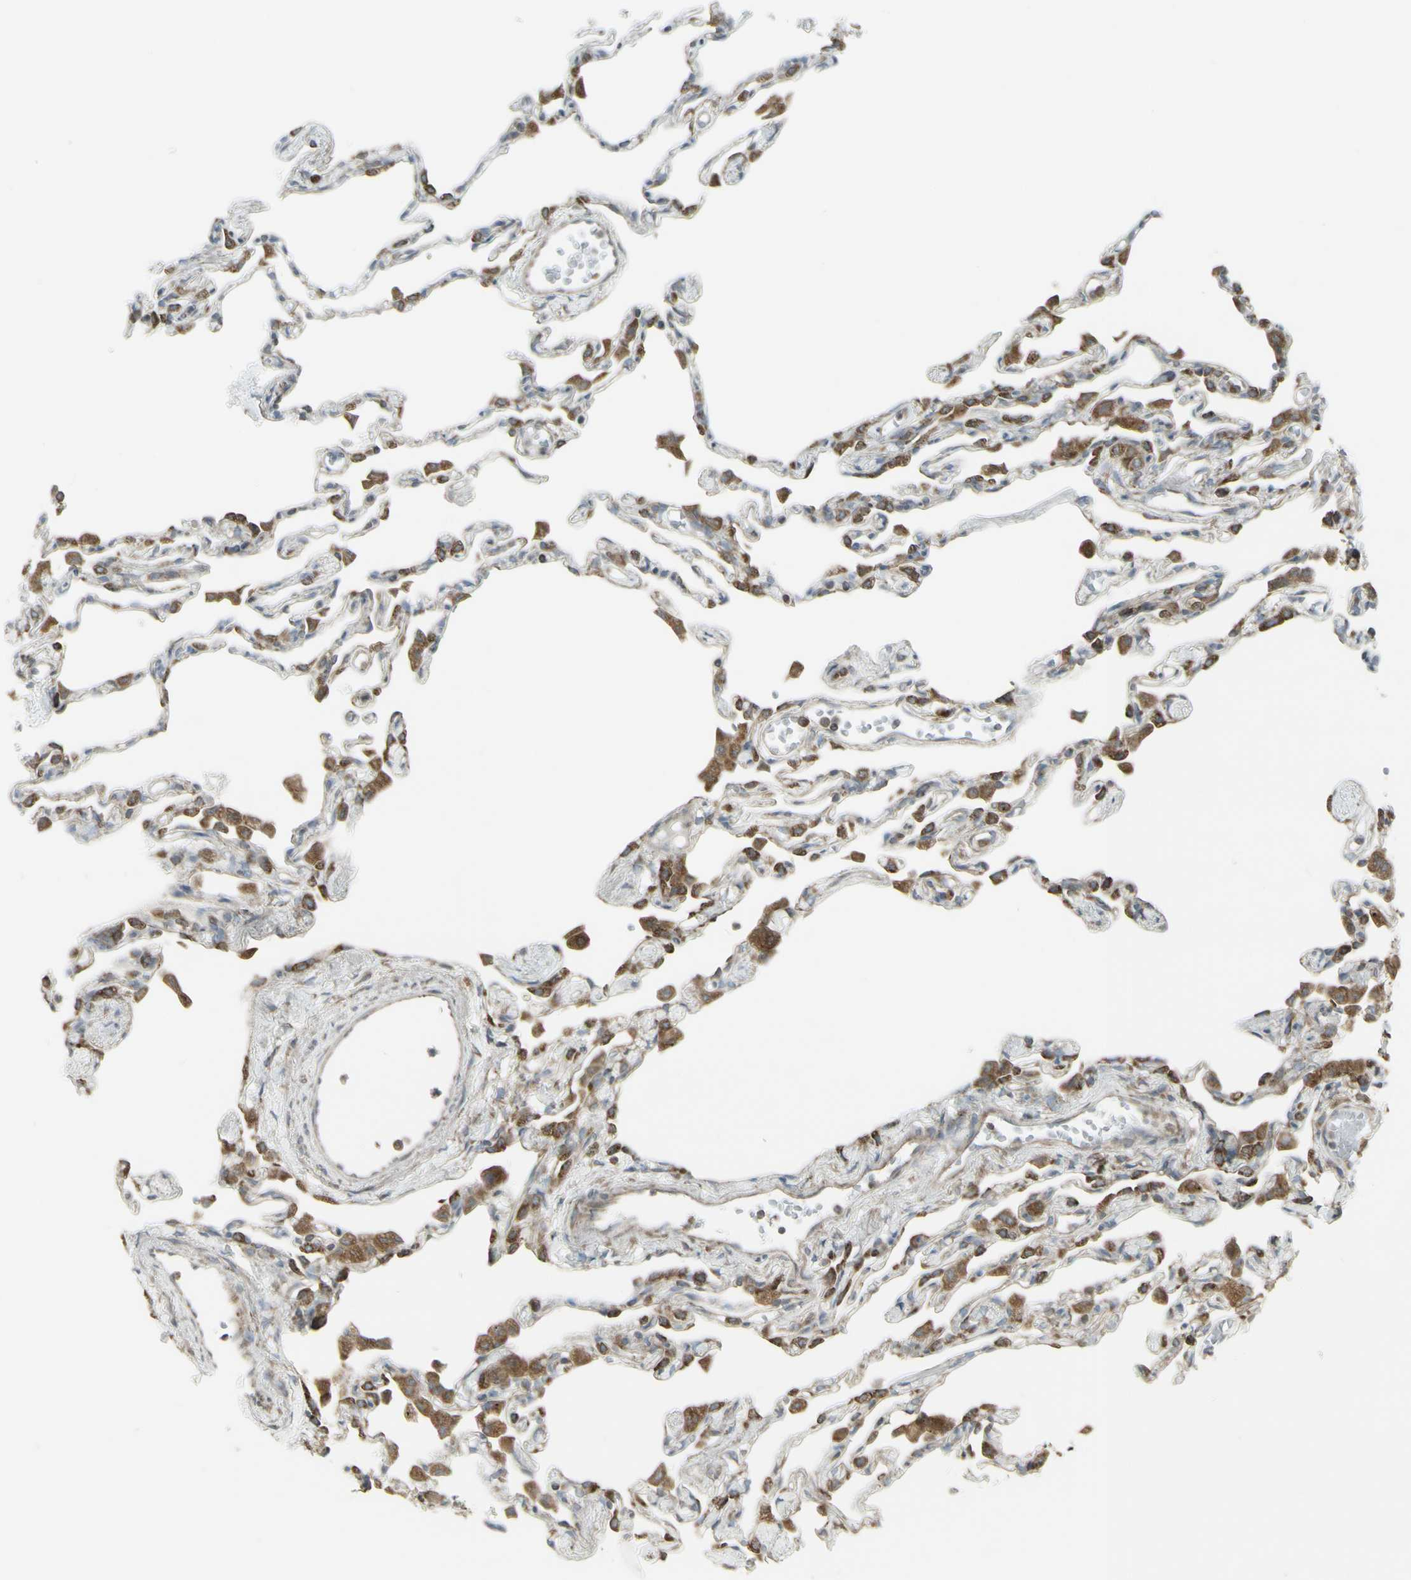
{"staining": {"intensity": "weak", "quantity": "25%-75%", "location": "cytoplasmic/membranous"}, "tissue": "lung", "cell_type": "Alveolar cells", "image_type": "normal", "snomed": [{"axis": "morphology", "description": "Normal tissue, NOS"}, {"axis": "topography", "description": "Lung"}], "caption": "The histopathology image displays a brown stain indicating the presence of a protein in the cytoplasmic/membranous of alveolar cells in lung. (brown staining indicates protein expression, while blue staining denotes nuclei).", "gene": "FKBP3", "patient": {"sex": "female", "age": 49}}